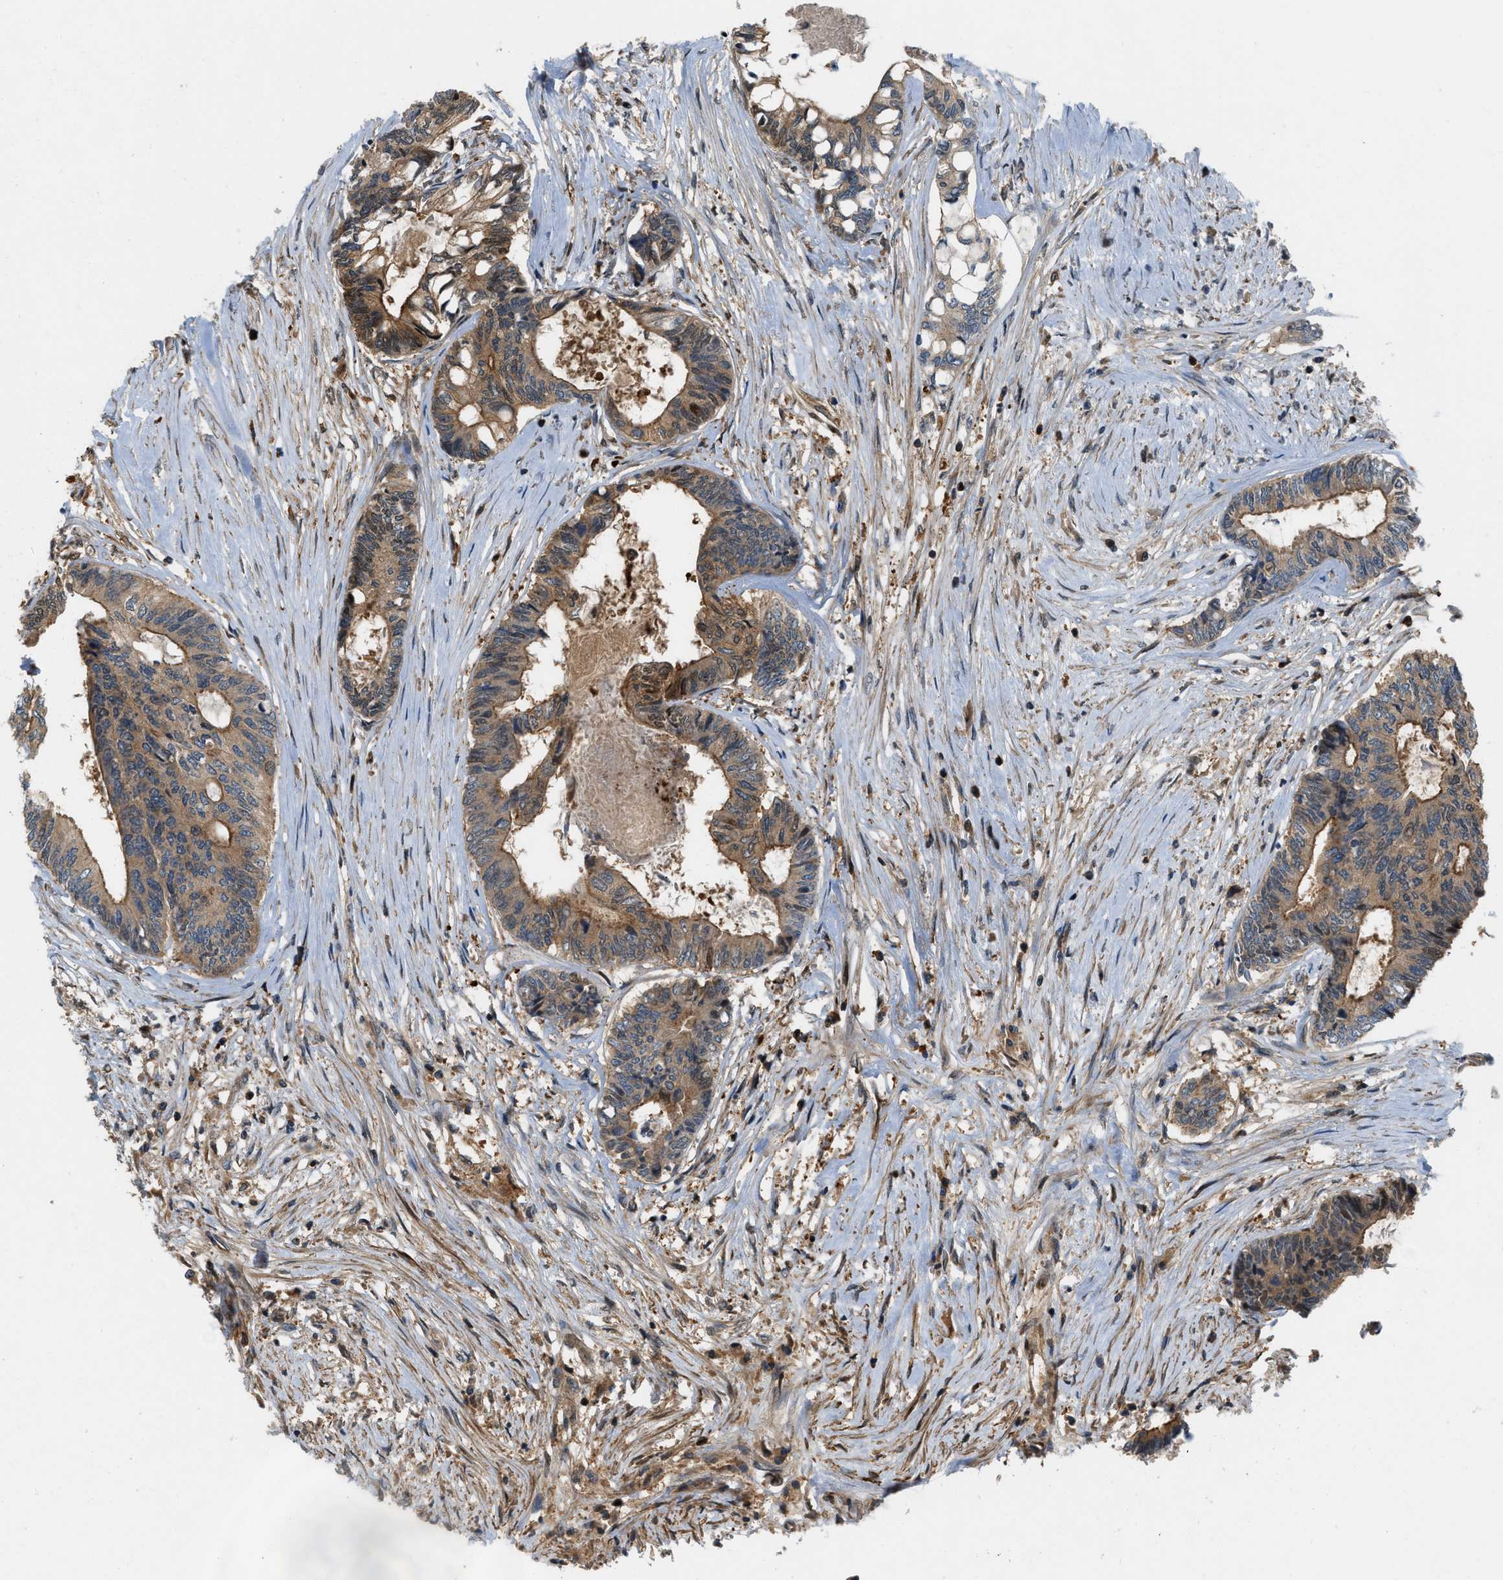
{"staining": {"intensity": "moderate", "quantity": "25%-75%", "location": "cytoplasmic/membranous"}, "tissue": "colorectal cancer", "cell_type": "Tumor cells", "image_type": "cancer", "snomed": [{"axis": "morphology", "description": "Adenocarcinoma, NOS"}, {"axis": "topography", "description": "Rectum"}], "caption": "This histopathology image exhibits immunohistochemistry staining of human colorectal adenocarcinoma, with medium moderate cytoplasmic/membranous positivity in approximately 25%-75% of tumor cells.", "gene": "GPR31", "patient": {"sex": "male", "age": 63}}